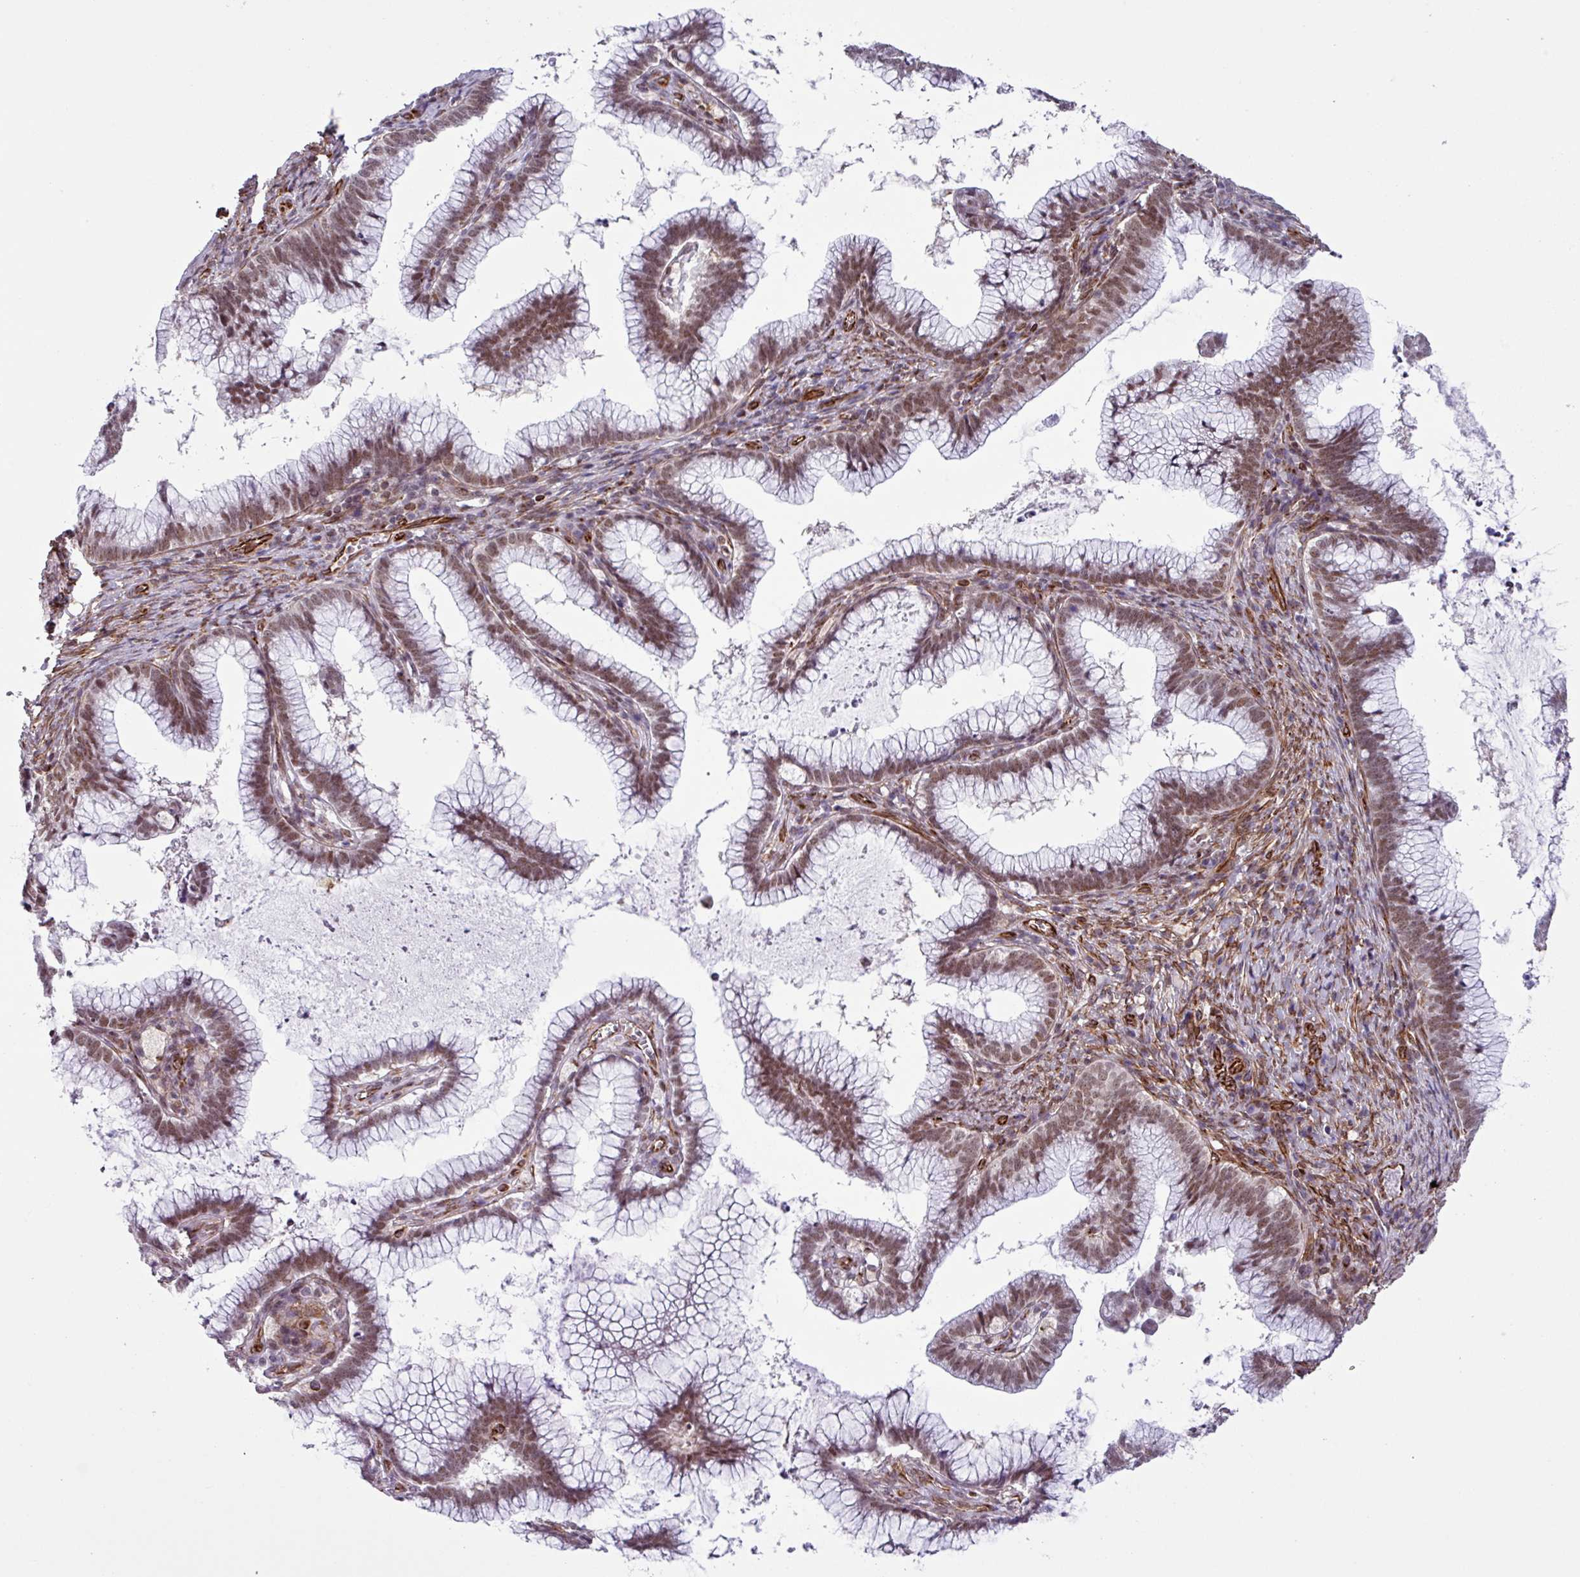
{"staining": {"intensity": "moderate", "quantity": ">75%", "location": "nuclear"}, "tissue": "cervical cancer", "cell_type": "Tumor cells", "image_type": "cancer", "snomed": [{"axis": "morphology", "description": "Adenocarcinoma, NOS"}, {"axis": "topography", "description": "Cervix"}], "caption": "Tumor cells show medium levels of moderate nuclear expression in approximately >75% of cells in cervical adenocarcinoma. The staining was performed using DAB (3,3'-diaminobenzidine) to visualize the protein expression in brown, while the nuclei were stained in blue with hematoxylin (Magnification: 20x).", "gene": "CHD3", "patient": {"sex": "female", "age": 36}}